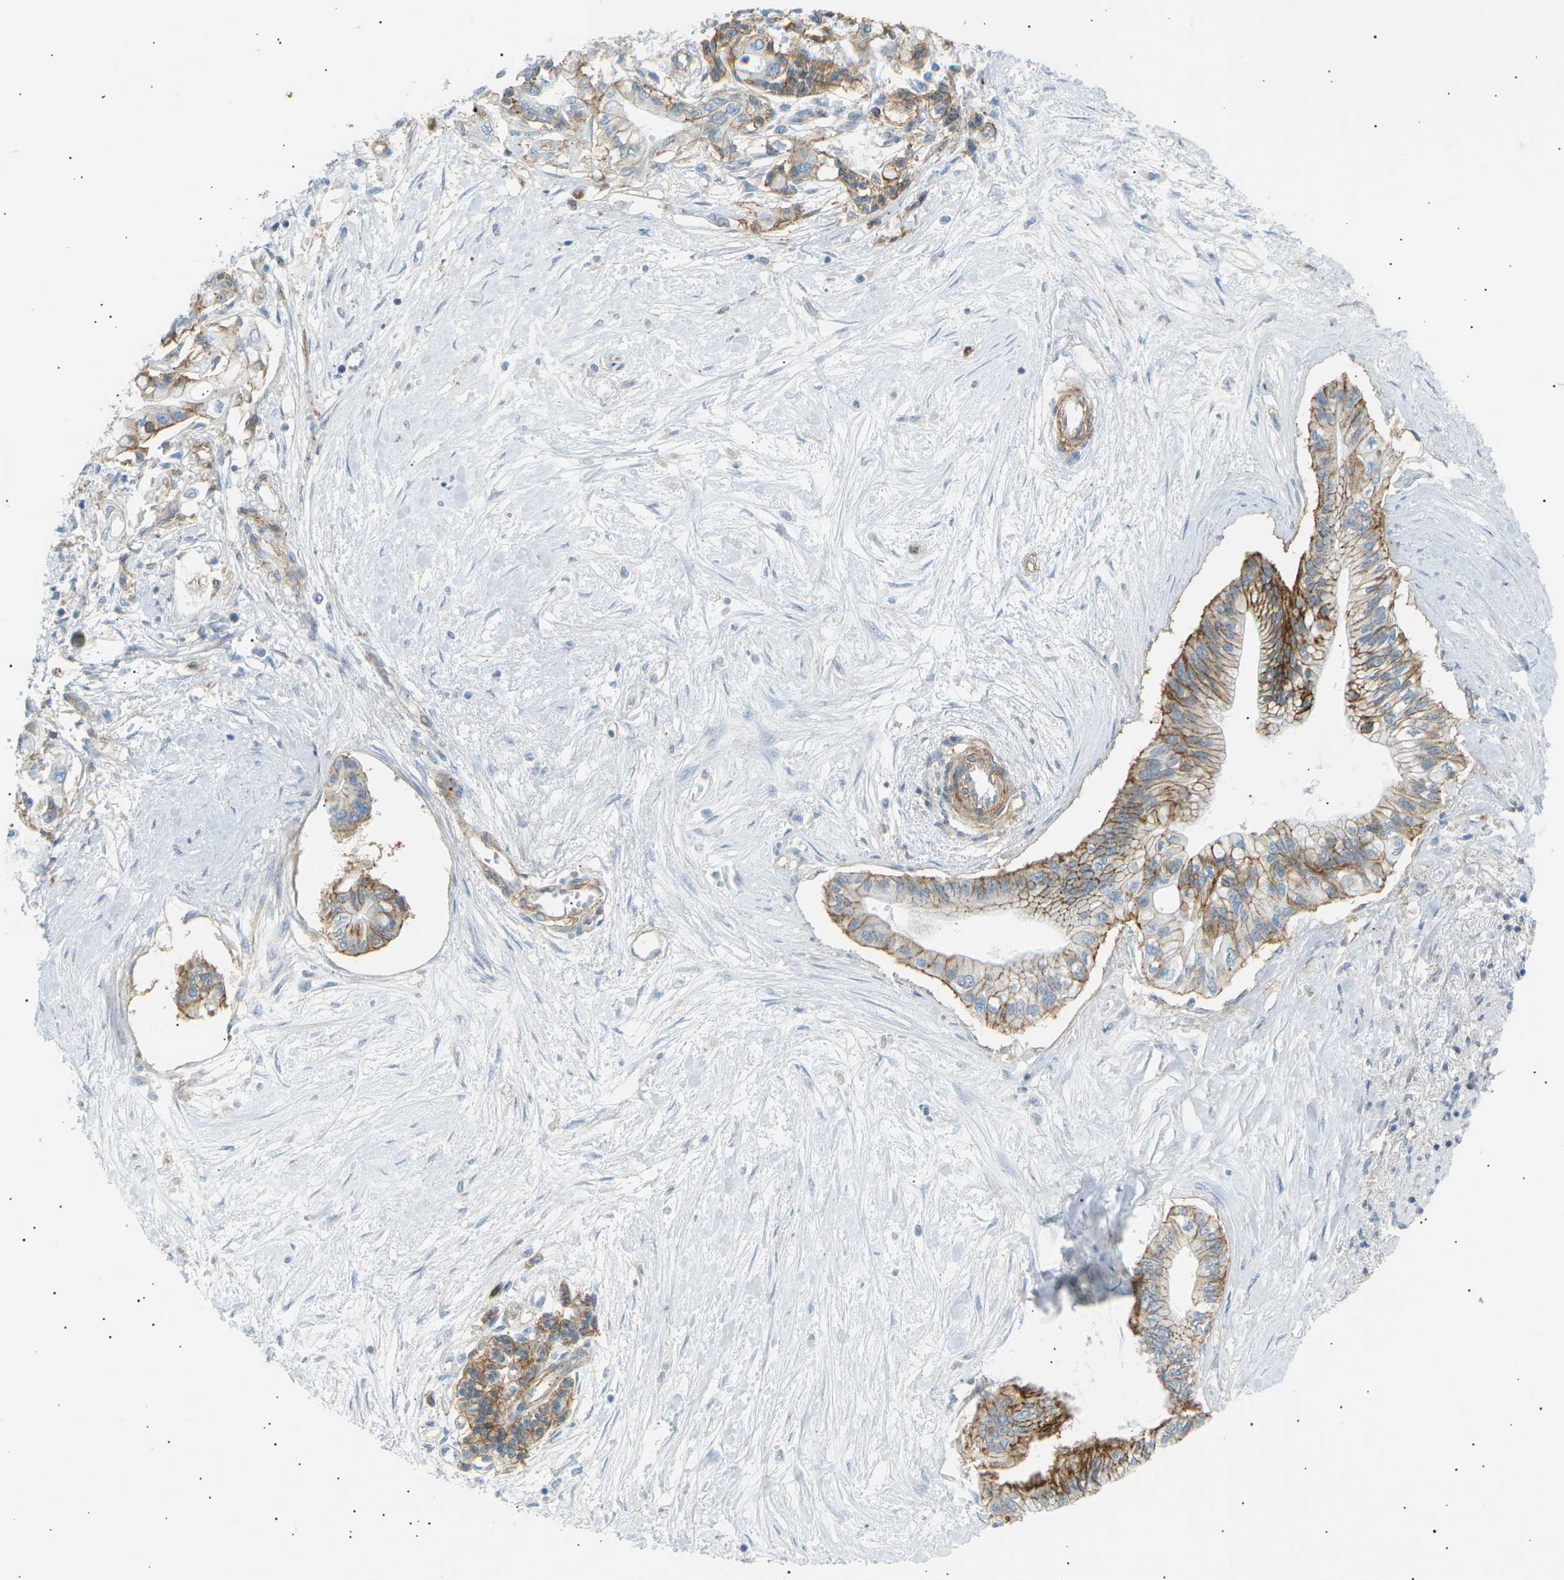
{"staining": {"intensity": "moderate", "quantity": "25%-75%", "location": "cytoplasmic/membranous"}, "tissue": "pancreatic cancer", "cell_type": "Tumor cells", "image_type": "cancer", "snomed": [{"axis": "morphology", "description": "Adenocarcinoma, NOS"}, {"axis": "topography", "description": "Pancreas"}], "caption": "Human pancreatic adenocarcinoma stained with a protein marker exhibits moderate staining in tumor cells.", "gene": "ATP2B4", "patient": {"sex": "female", "age": 77}}